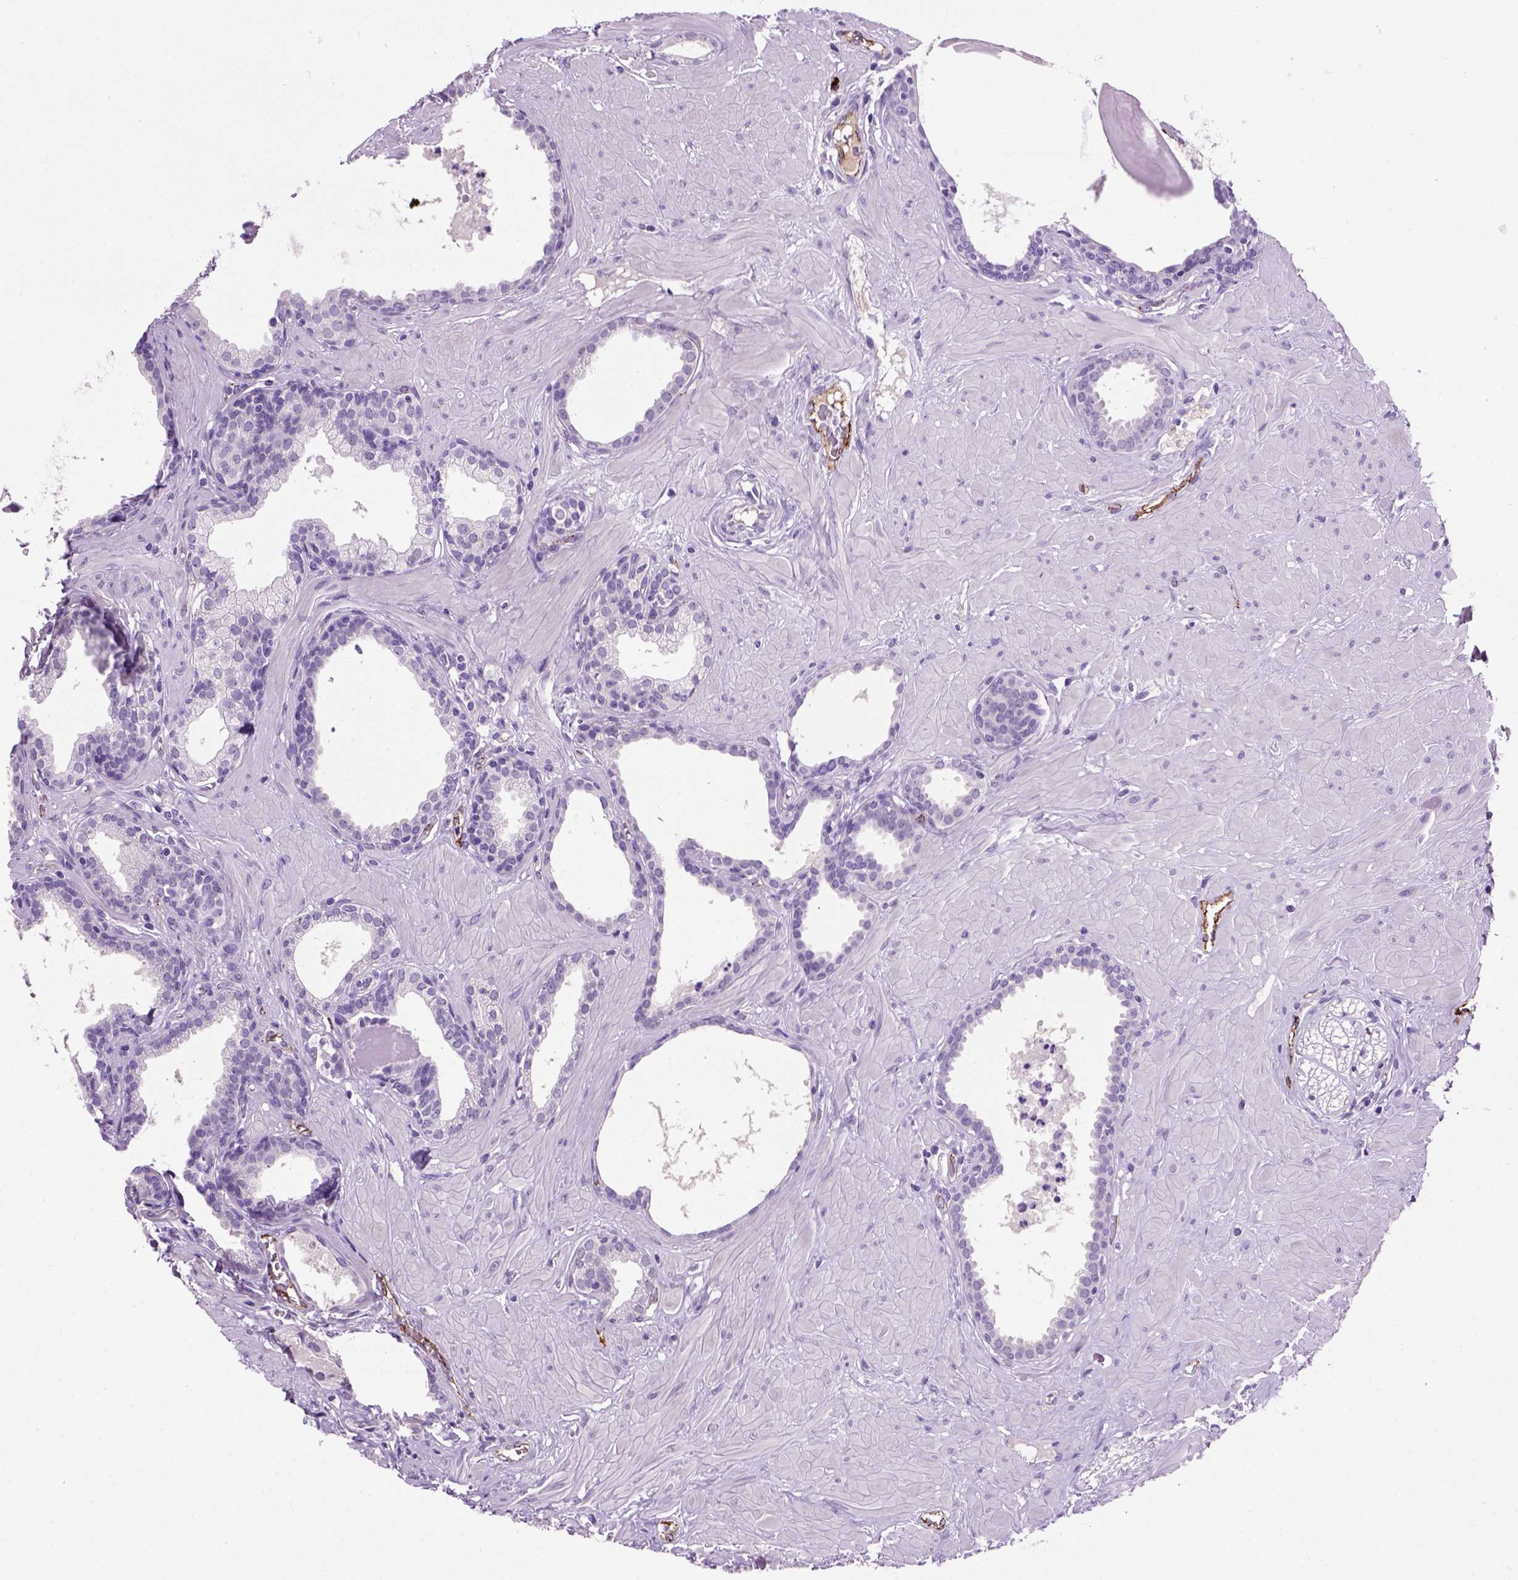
{"staining": {"intensity": "negative", "quantity": "none", "location": "none"}, "tissue": "prostate", "cell_type": "Glandular cells", "image_type": "normal", "snomed": [{"axis": "morphology", "description": "Normal tissue, NOS"}, {"axis": "topography", "description": "Prostate"}], "caption": "Immunohistochemistry (IHC) image of normal prostate stained for a protein (brown), which shows no positivity in glandular cells. (Stains: DAB immunohistochemistry (IHC) with hematoxylin counter stain, Microscopy: brightfield microscopy at high magnification).", "gene": "VWF", "patient": {"sex": "male", "age": 48}}